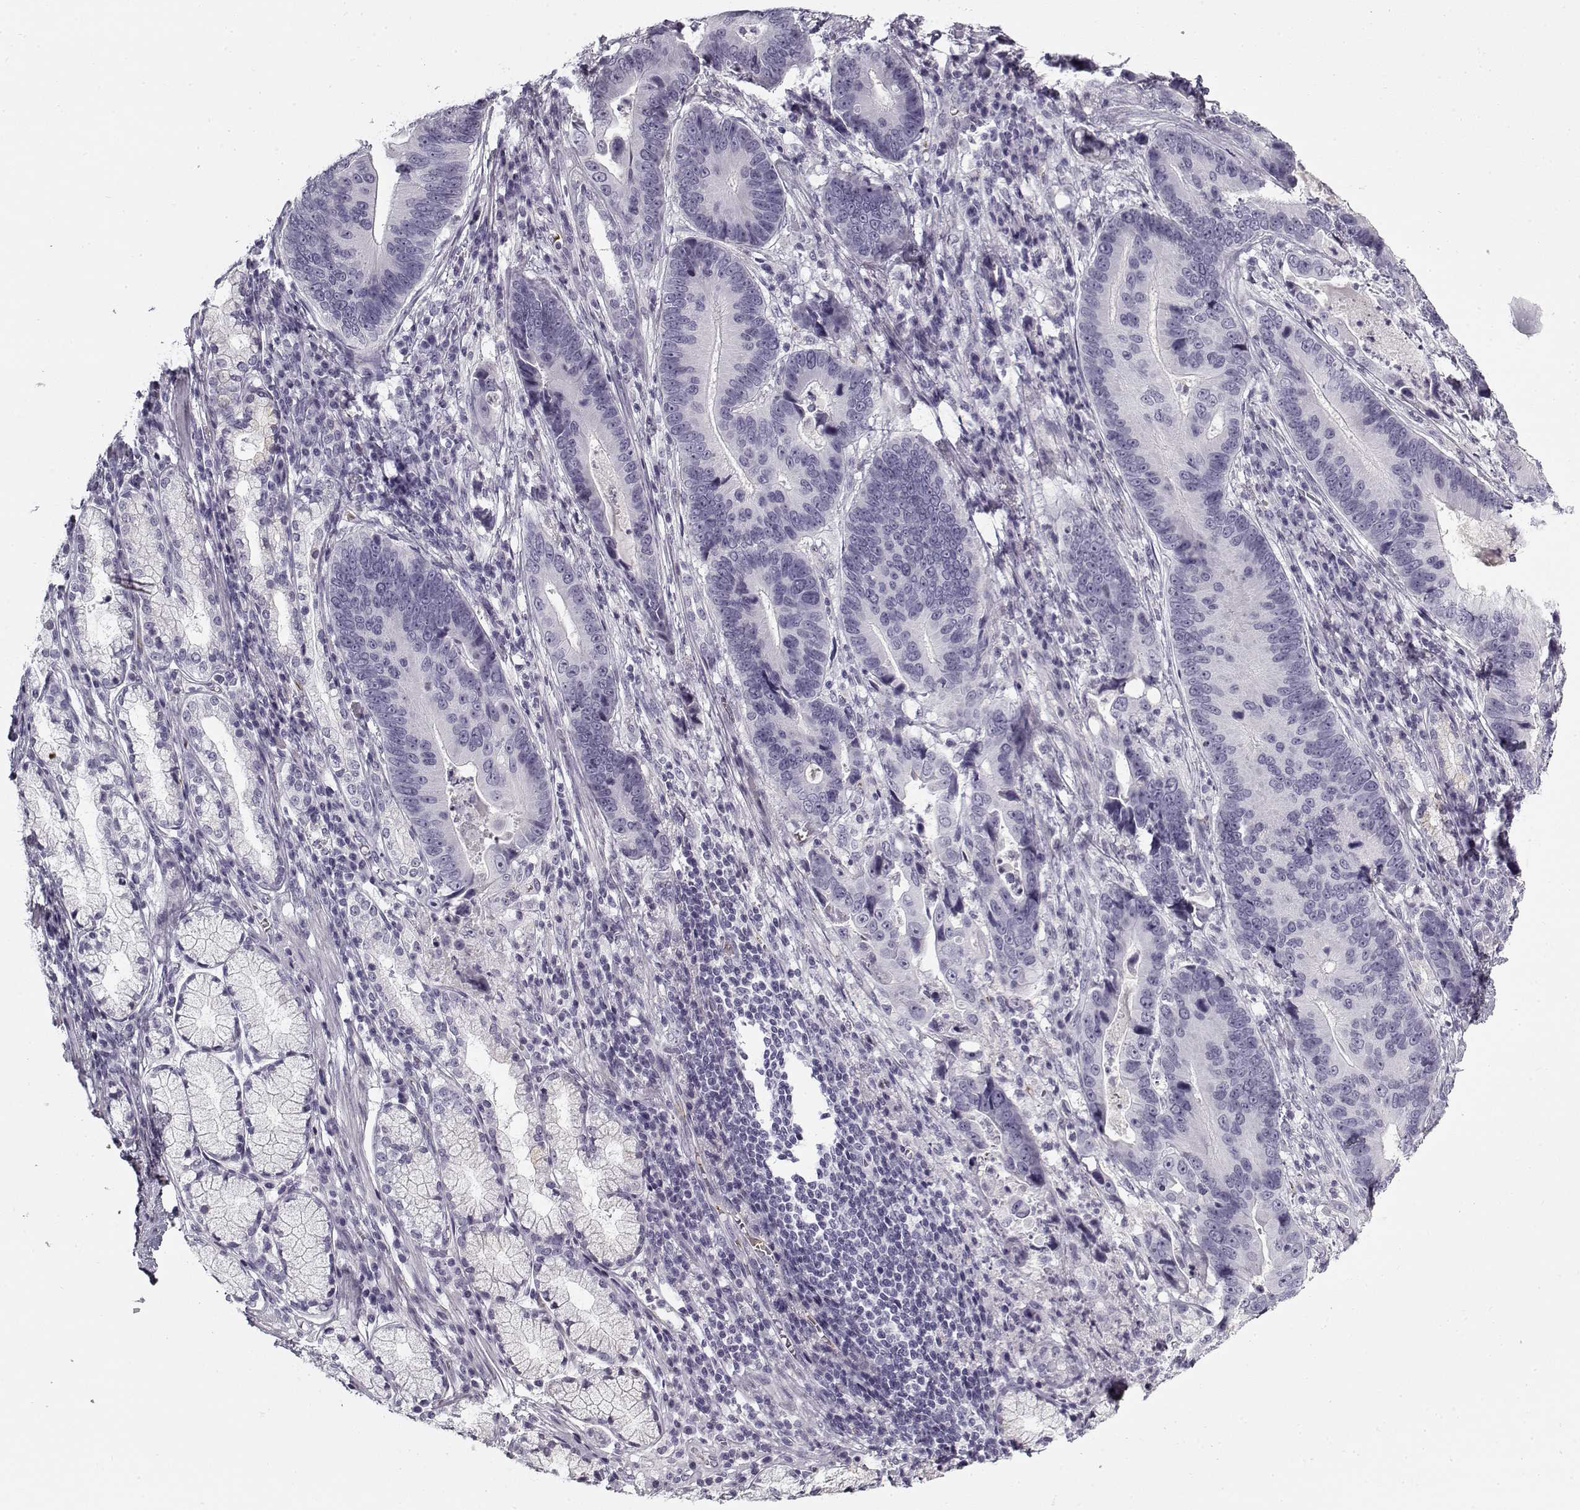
{"staining": {"intensity": "negative", "quantity": "none", "location": "none"}, "tissue": "stomach cancer", "cell_type": "Tumor cells", "image_type": "cancer", "snomed": [{"axis": "morphology", "description": "Adenocarcinoma, NOS"}, {"axis": "topography", "description": "Stomach"}], "caption": "Tumor cells are negative for brown protein staining in stomach adenocarcinoma.", "gene": "SNCA", "patient": {"sex": "male", "age": 84}}